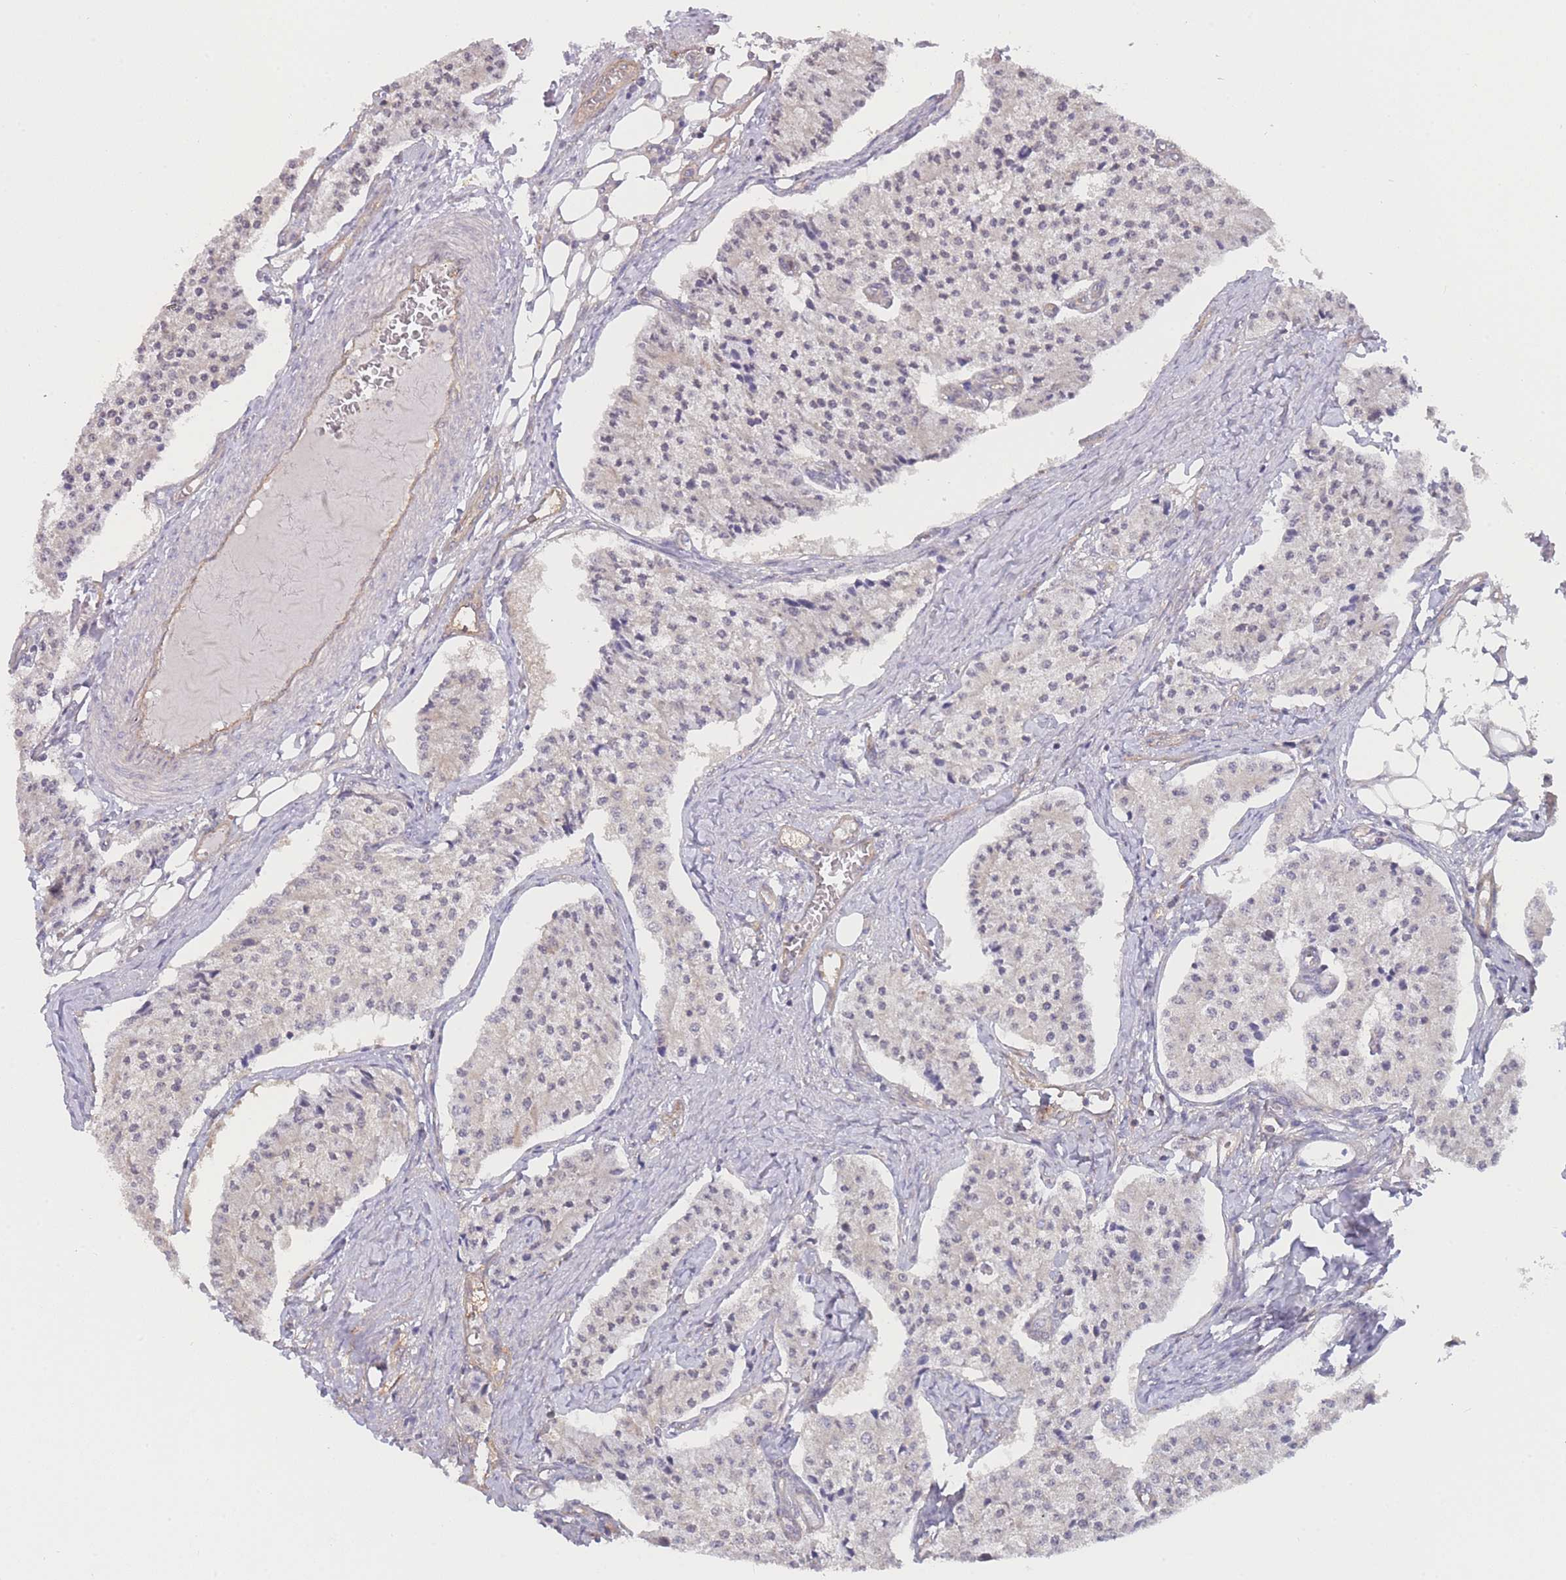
{"staining": {"intensity": "negative", "quantity": "none", "location": "none"}, "tissue": "carcinoid", "cell_type": "Tumor cells", "image_type": "cancer", "snomed": [{"axis": "morphology", "description": "Carcinoid, malignant, NOS"}, {"axis": "topography", "description": "Colon"}], "caption": "Immunohistochemistry (IHC) image of neoplastic tissue: carcinoid (malignant) stained with DAB (3,3'-diaminobenzidine) reveals no significant protein expression in tumor cells.", "gene": "MRPS18B", "patient": {"sex": "female", "age": 52}}